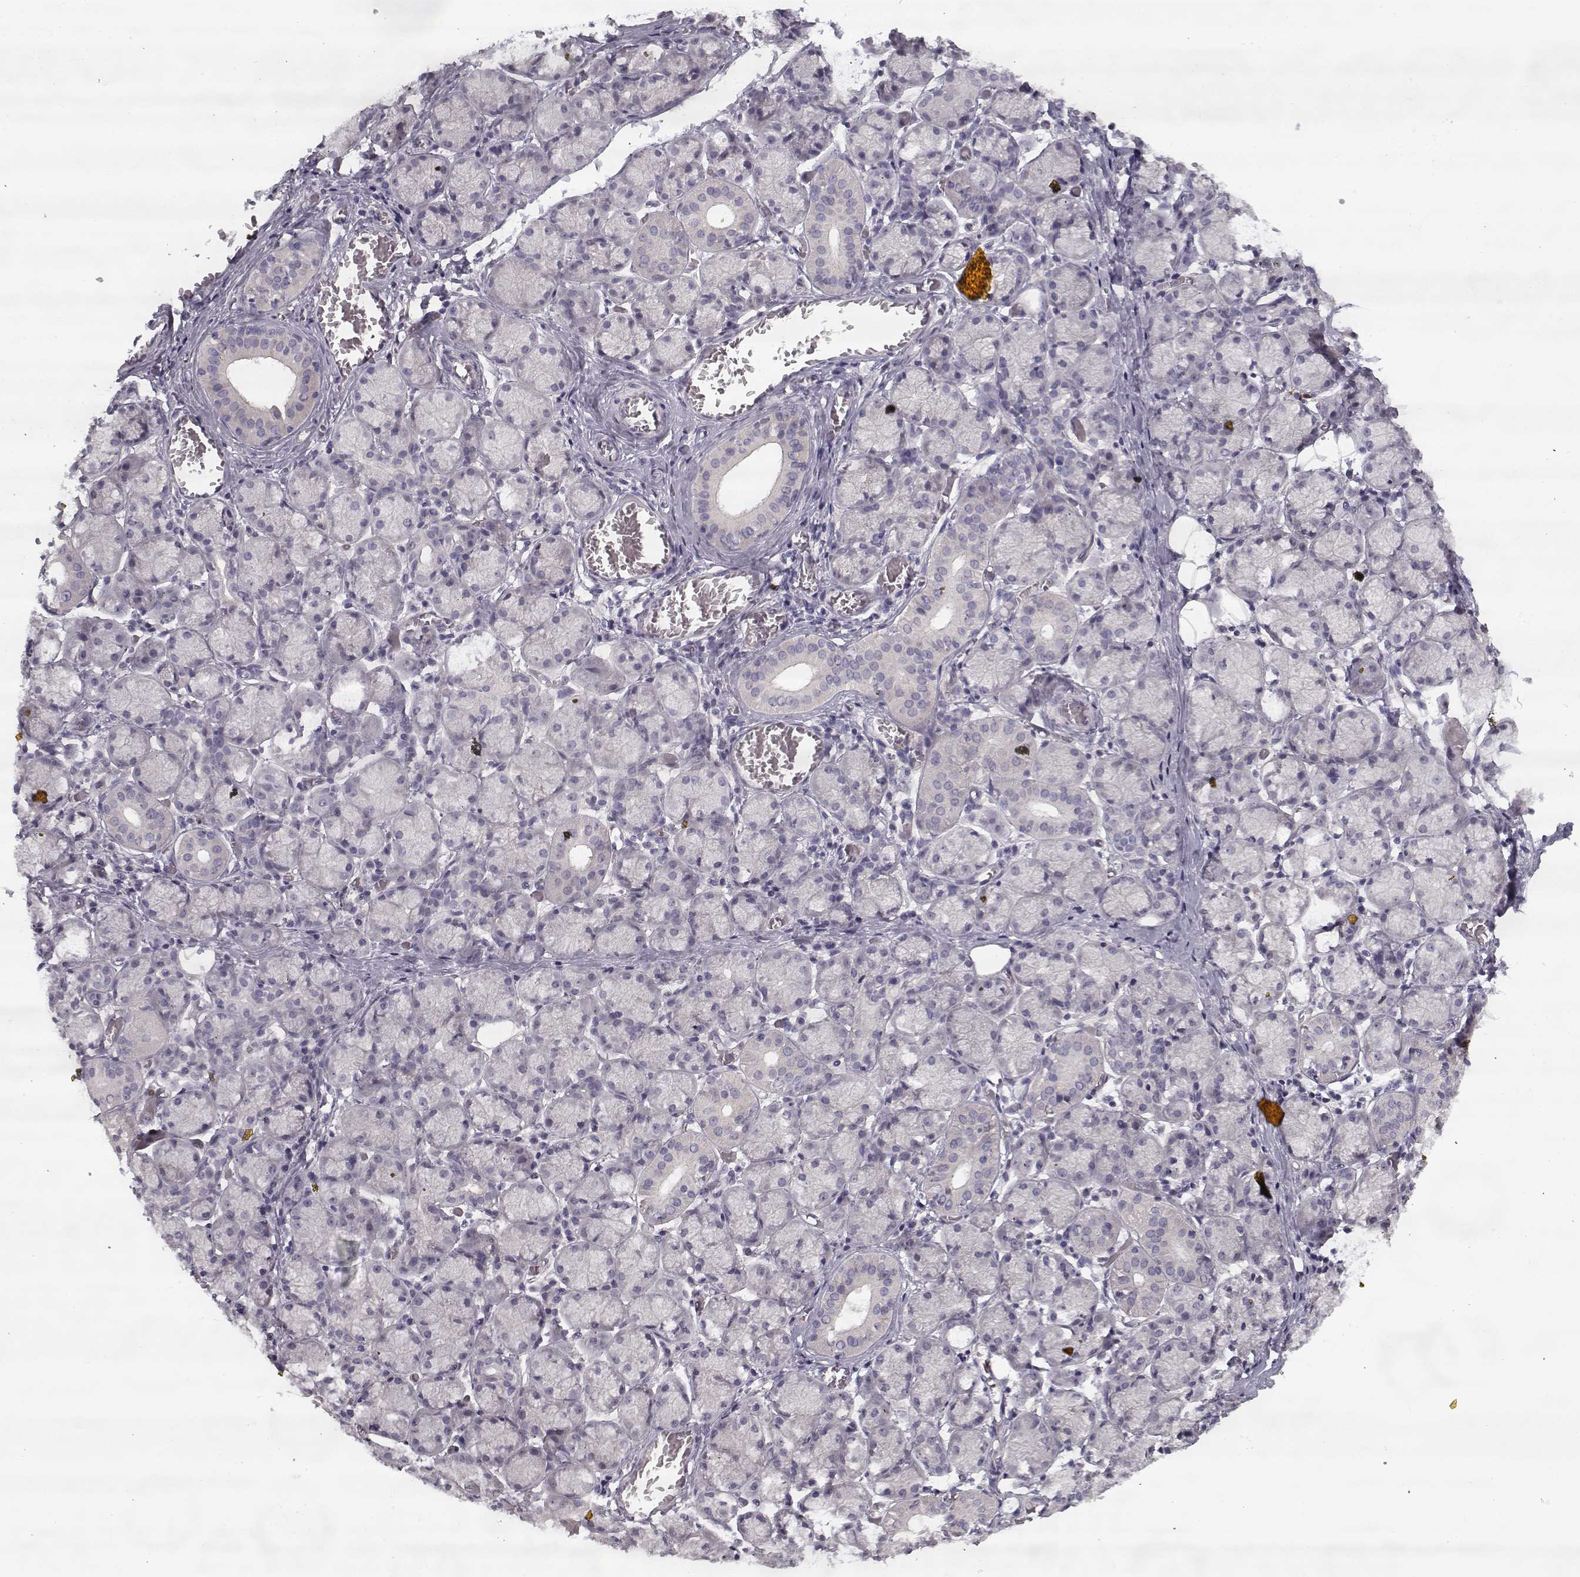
{"staining": {"intensity": "negative", "quantity": "none", "location": "none"}, "tissue": "salivary gland", "cell_type": "Glandular cells", "image_type": "normal", "snomed": [{"axis": "morphology", "description": "Normal tissue, NOS"}, {"axis": "topography", "description": "Salivary gland"}, {"axis": "topography", "description": "Peripheral nerve tissue"}], "caption": "IHC of normal salivary gland displays no staining in glandular cells.", "gene": "PNMT", "patient": {"sex": "female", "age": 24}}